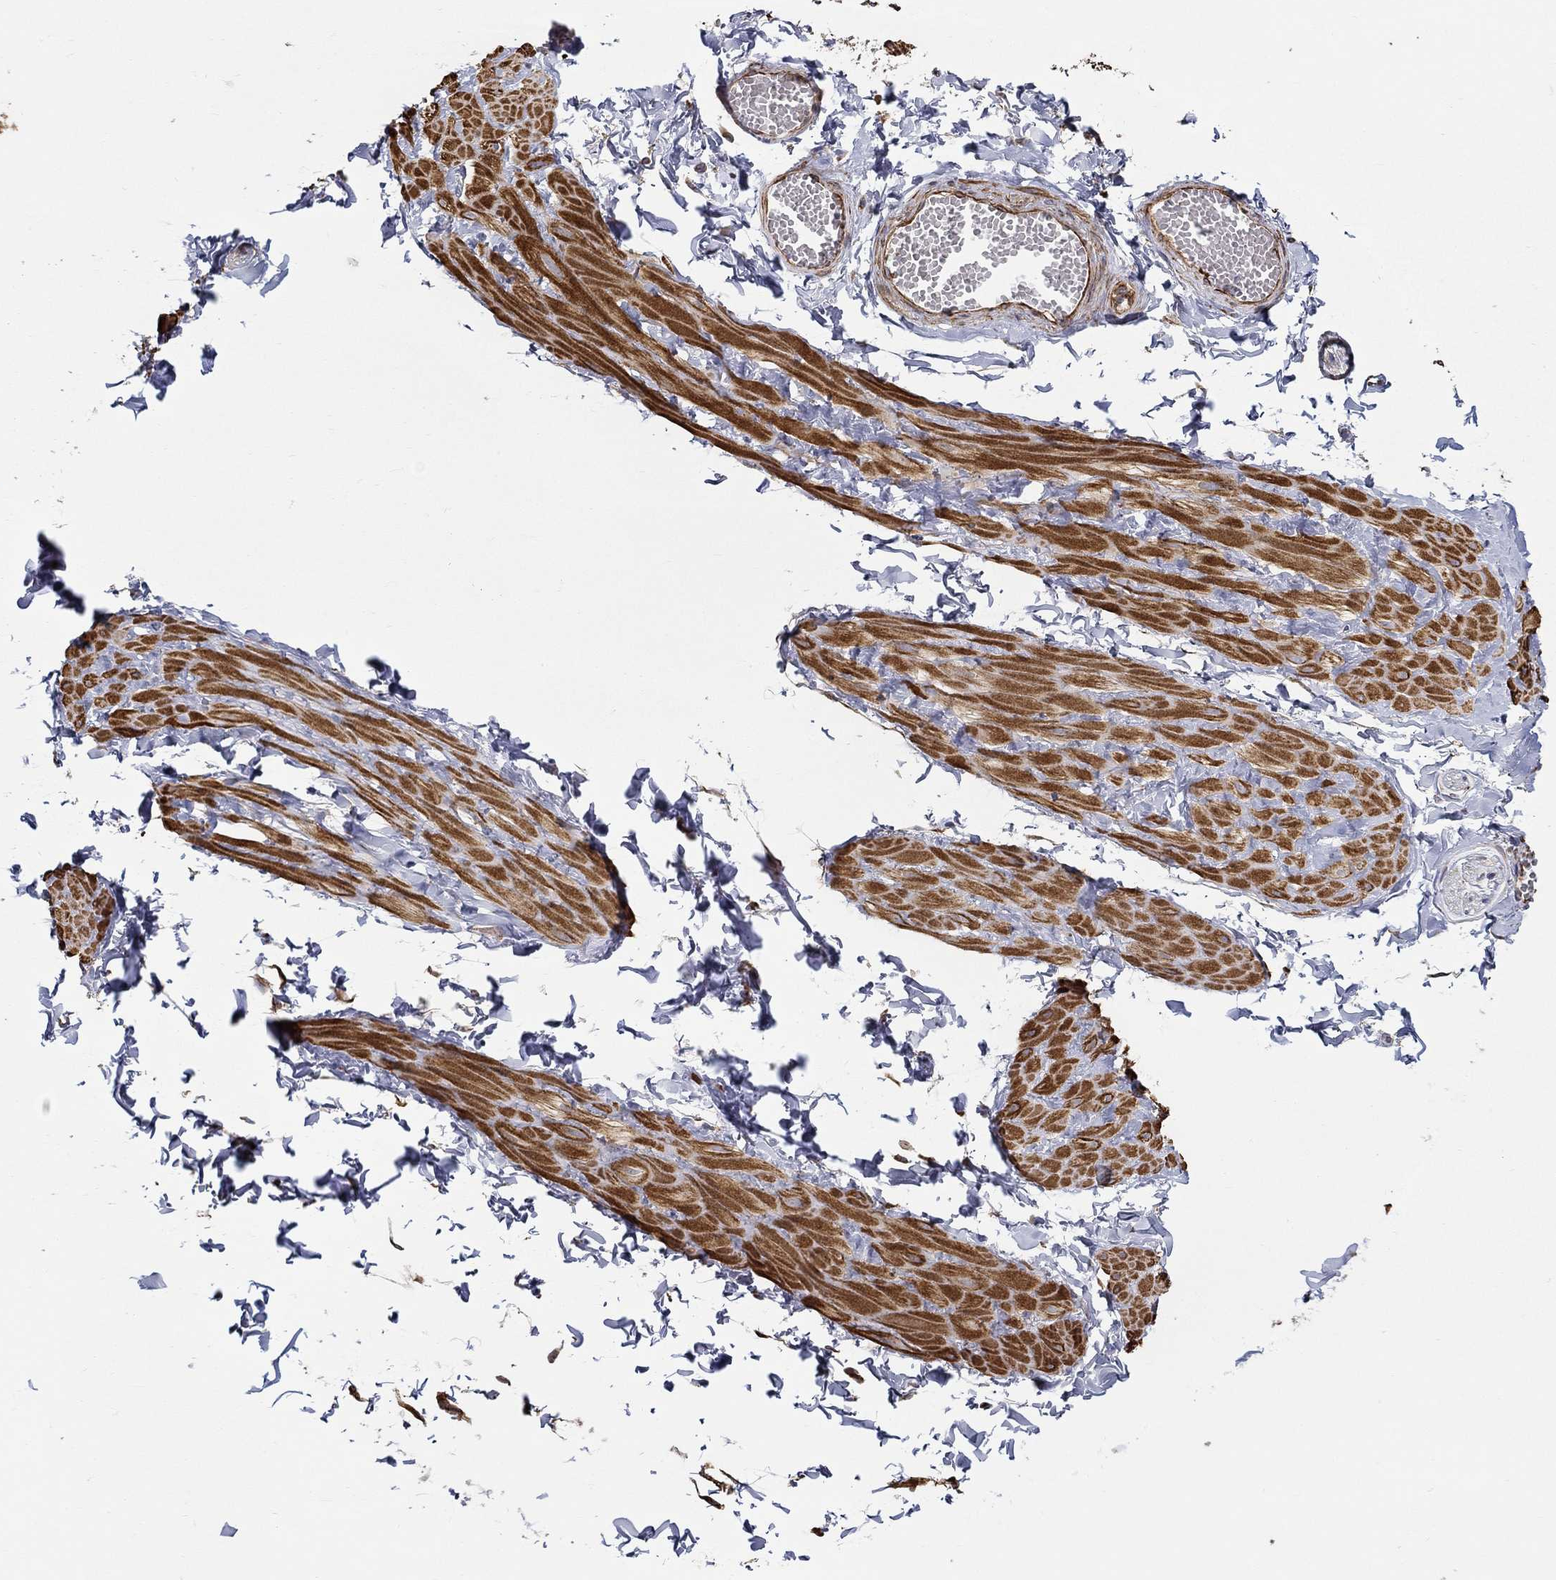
{"staining": {"intensity": "negative", "quantity": "none", "location": "none"}, "tissue": "adipose tissue", "cell_type": "Adipocytes", "image_type": "normal", "snomed": [{"axis": "morphology", "description": "Normal tissue, NOS"}, {"axis": "topography", "description": "Smooth muscle"}, {"axis": "topography", "description": "Peripheral nerve tissue"}], "caption": "Adipose tissue stained for a protein using immunohistochemistry displays no staining adipocytes.", "gene": "NPHP1", "patient": {"sex": "male", "age": 22}}